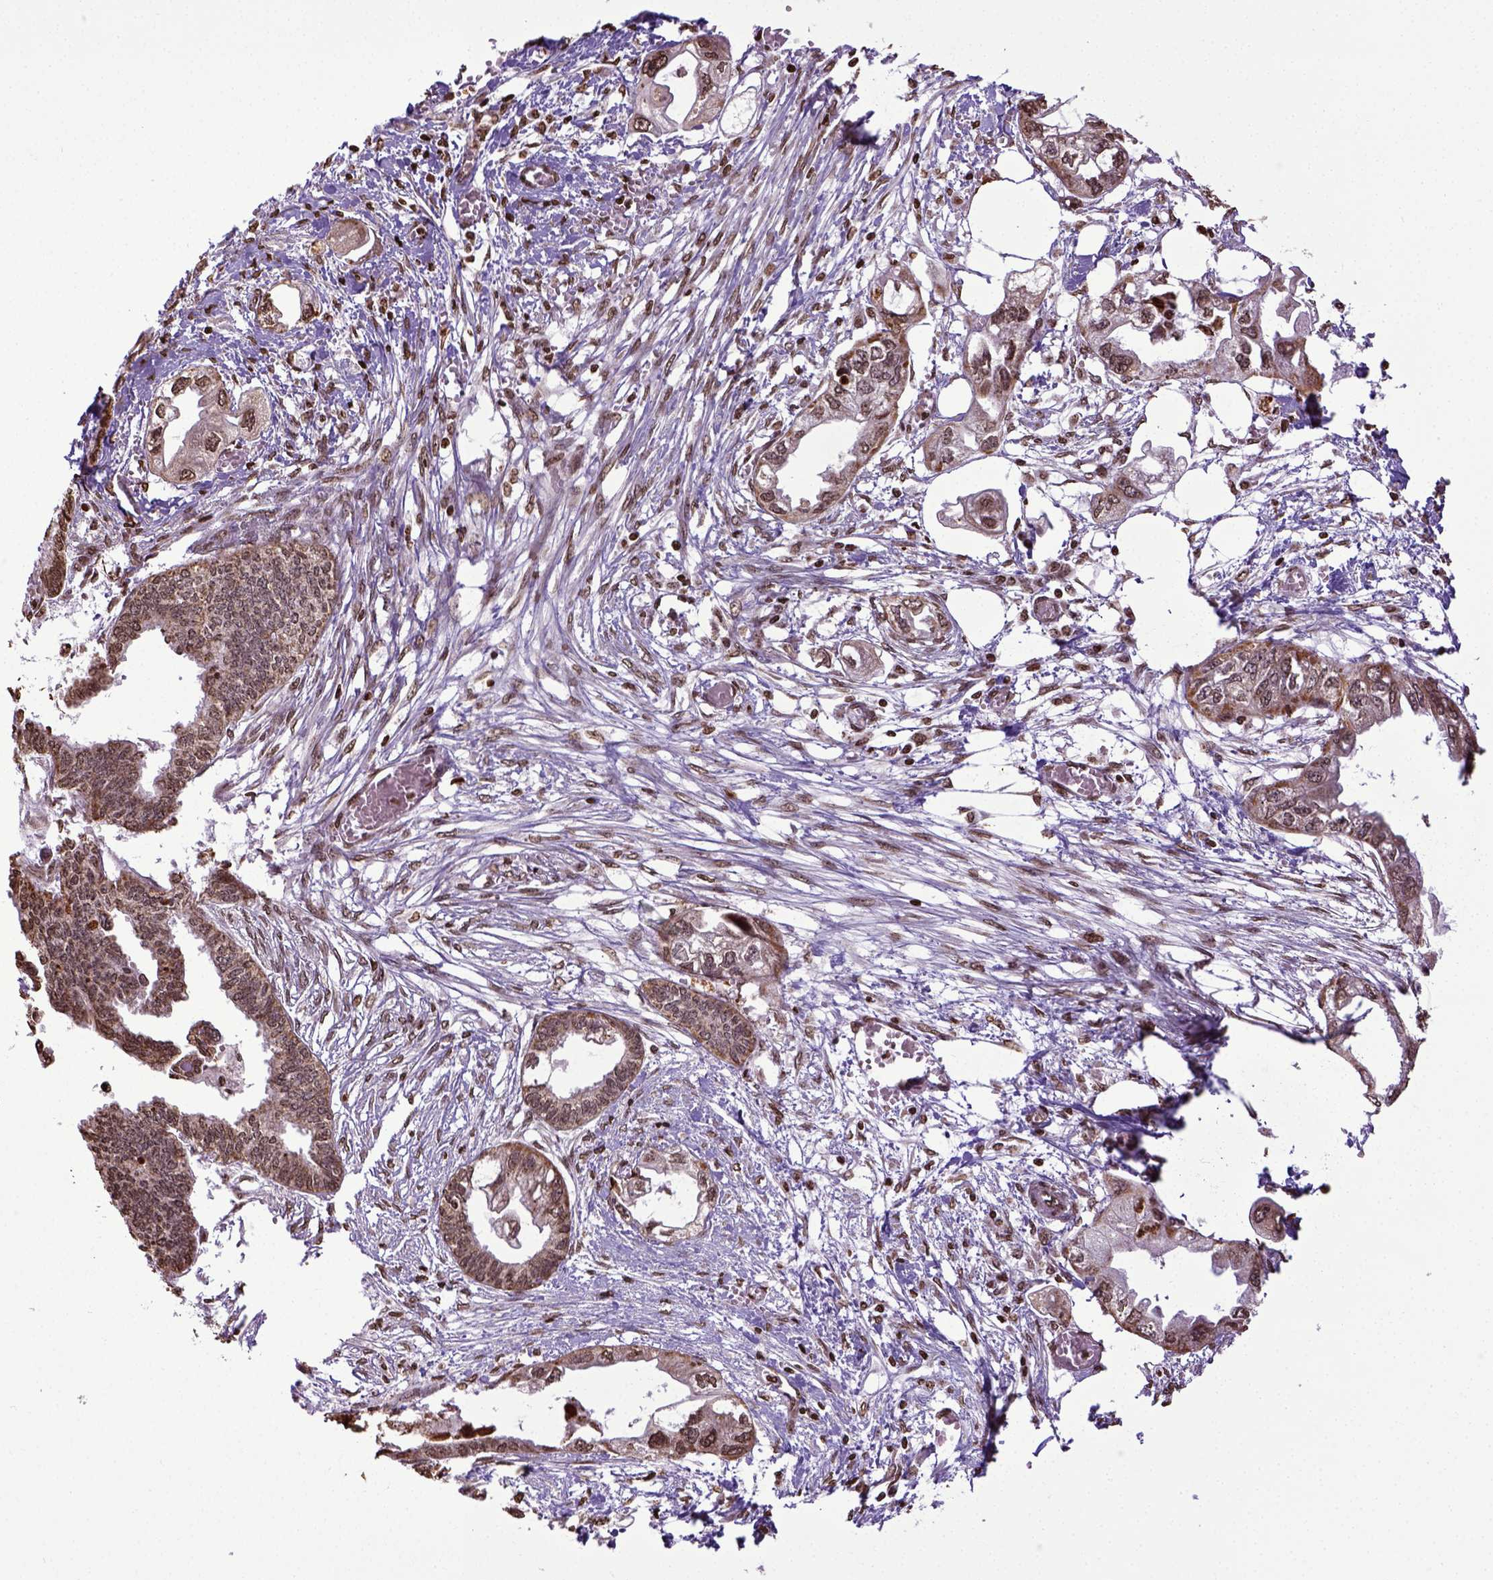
{"staining": {"intensity": "moderate", "quantity": ">75%", "location": "nuclear"}, "tissue": "endometrial cancer", "cell_type": "Tumor cells", "image_type": "cancer", "snomed": [{"axis": "morphology", "description": "Adenocarcinoma, NOS"}, {"axis": "morphology", "description": "Adenocarcinoma, metastatic, NOS"}, {"axis": "topography", "description": "Adipose tissue"}, {"axis": "topography", "description": "Endometrium"}], "caption": "High-magnification brightfield microscopy of endometrial adenocarcinoma stained with DAB (brown) and counterstained with hematoxylin (blue). tumor cells exhibit moderate nuclear positivity is identified in approximately>75% of cells. (DAB (3,3'-diaminobenzidine) = brown stain, brightfield microscopy at high magnification).", "gene": "ZNF75D", "patient": {"sex": "female", "age": 67}}